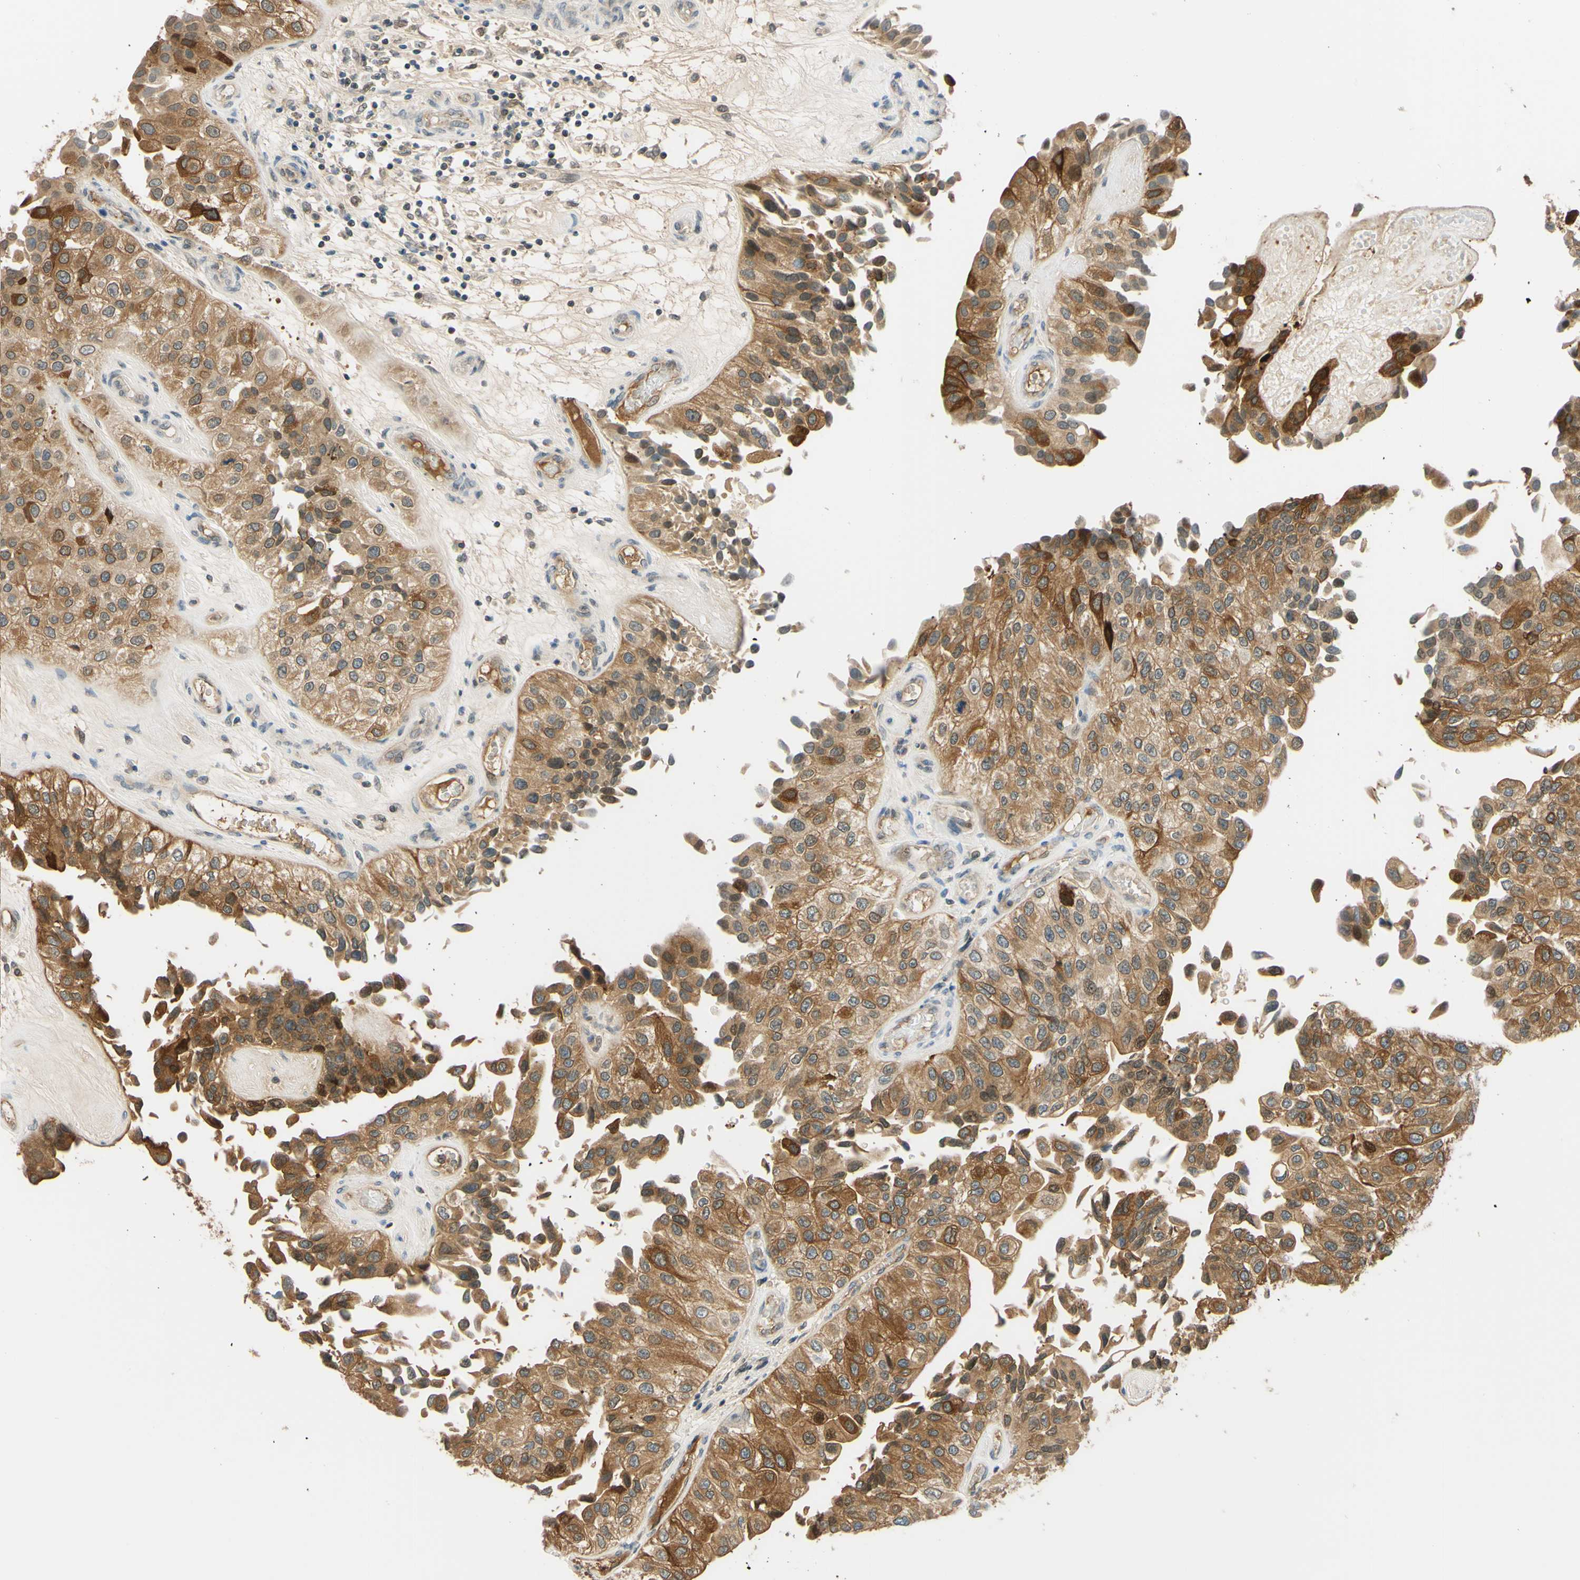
{"staining": {"intensity": "moderate", "quantity": ">75%", "location": "cytoplasmic/membranous"}, "tissue": "urothelial cancer", "cell_type": "Tumor cells", "image_type": "cancer", "snomed": [{"axis": "morphology", "description": "Urothelial carcinoma, High grade"}, {"axis": "topography", "description": "Kidney"}, {"axis": "topography", "description": "Urinary bladder"}], "caption": "Urothelial cancer stained with a protein marker shows moderate staining in tumor cells.", "gene": "C2CD2L", "patient": {"sex": "male", "age": 77}}